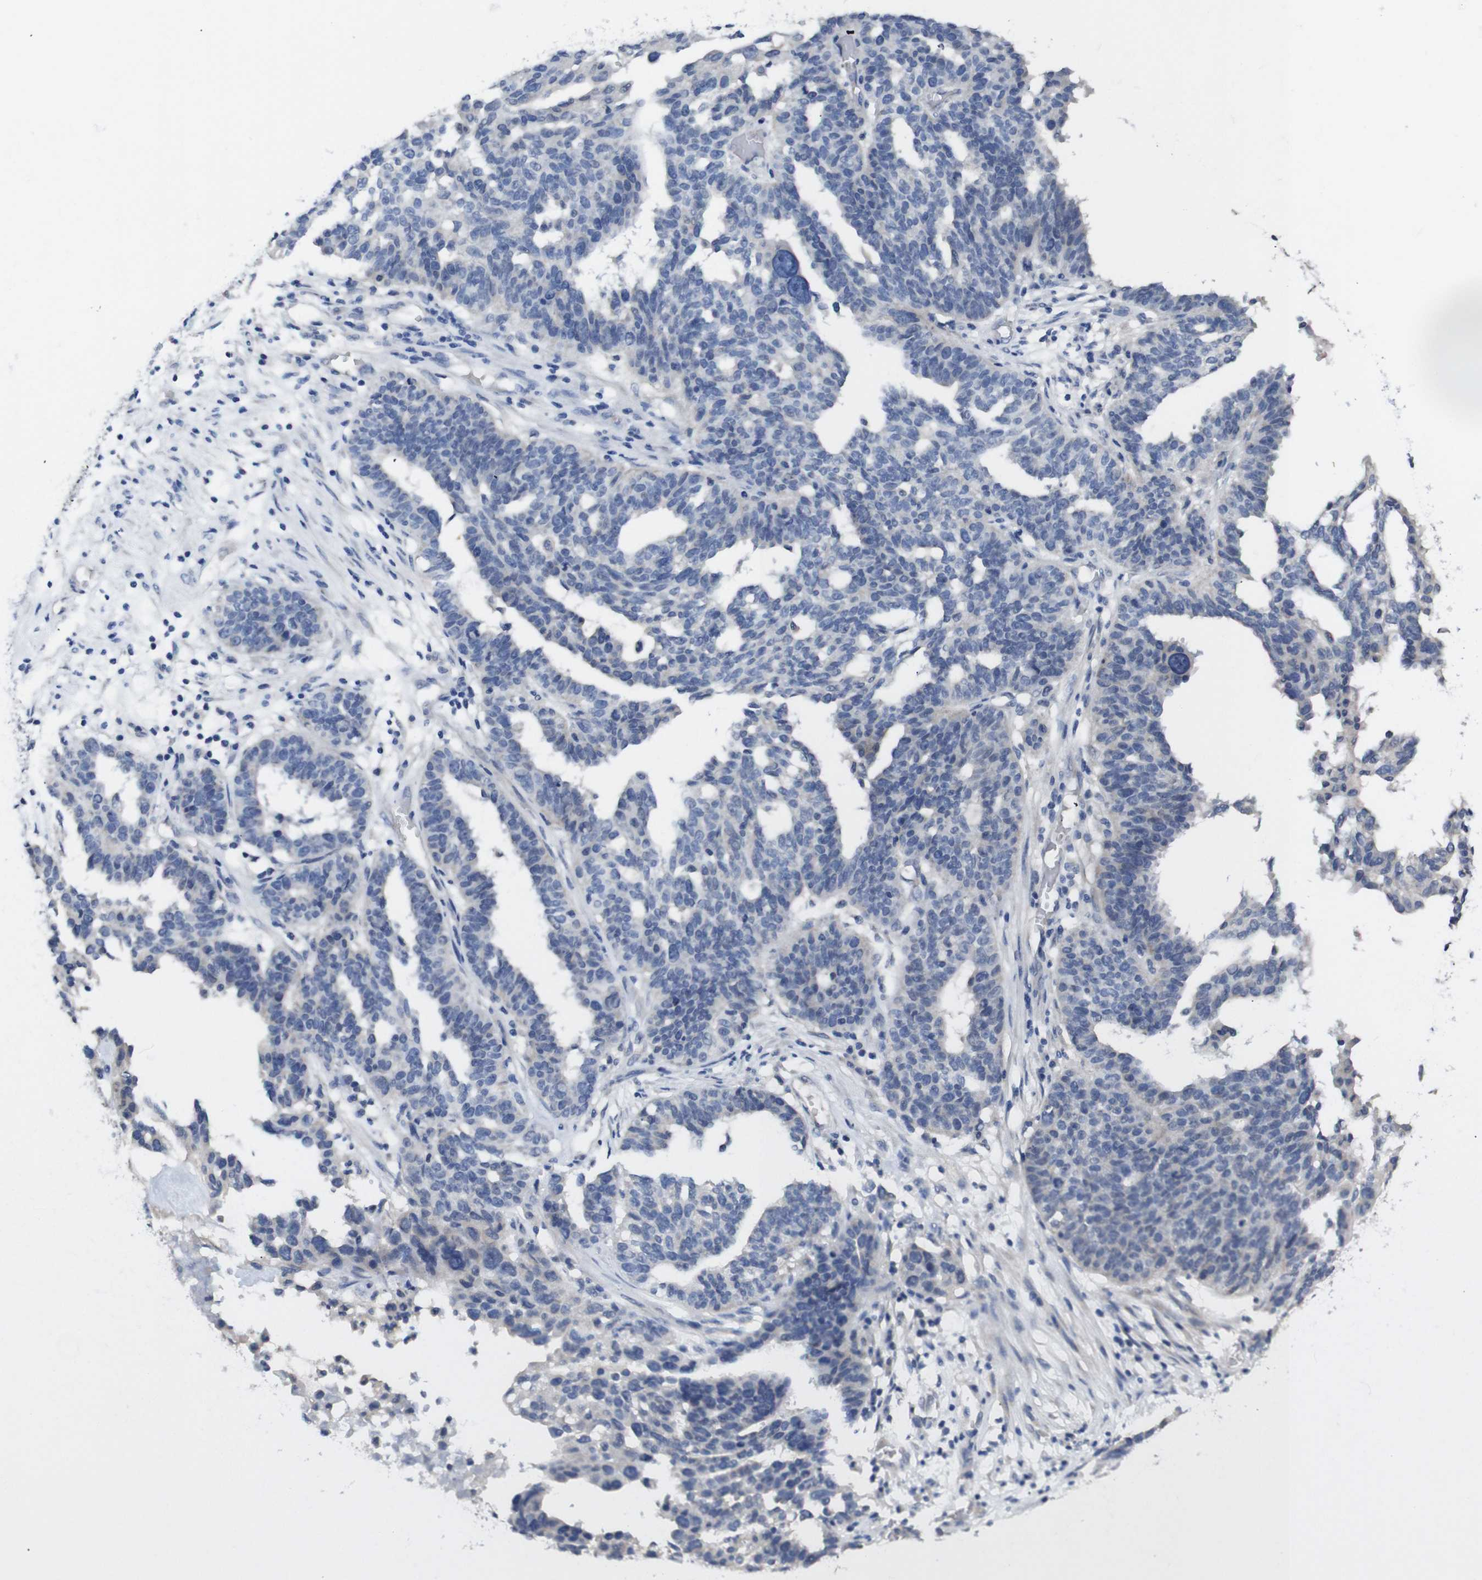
{"staining": {"intensity": "negative", "quantity": "none", "location": "none"}, "tissue": "ovarian cancer", "cell_type": "Tumor cells", "image_type": "cancer", "snomed": [{"axis": "morphology", "description": "Cystadenocarcinoma, serous, NOS"}, {"axis": "topography", "description": "Ovary"}], "caption": "This is an immunohistochemistry micrograph of serous cystadenocarcinoma (ovarian). There is no expression in tumor cells.", "gene": "HNF1A", "patient": {"sex": "female", "age": 59}}